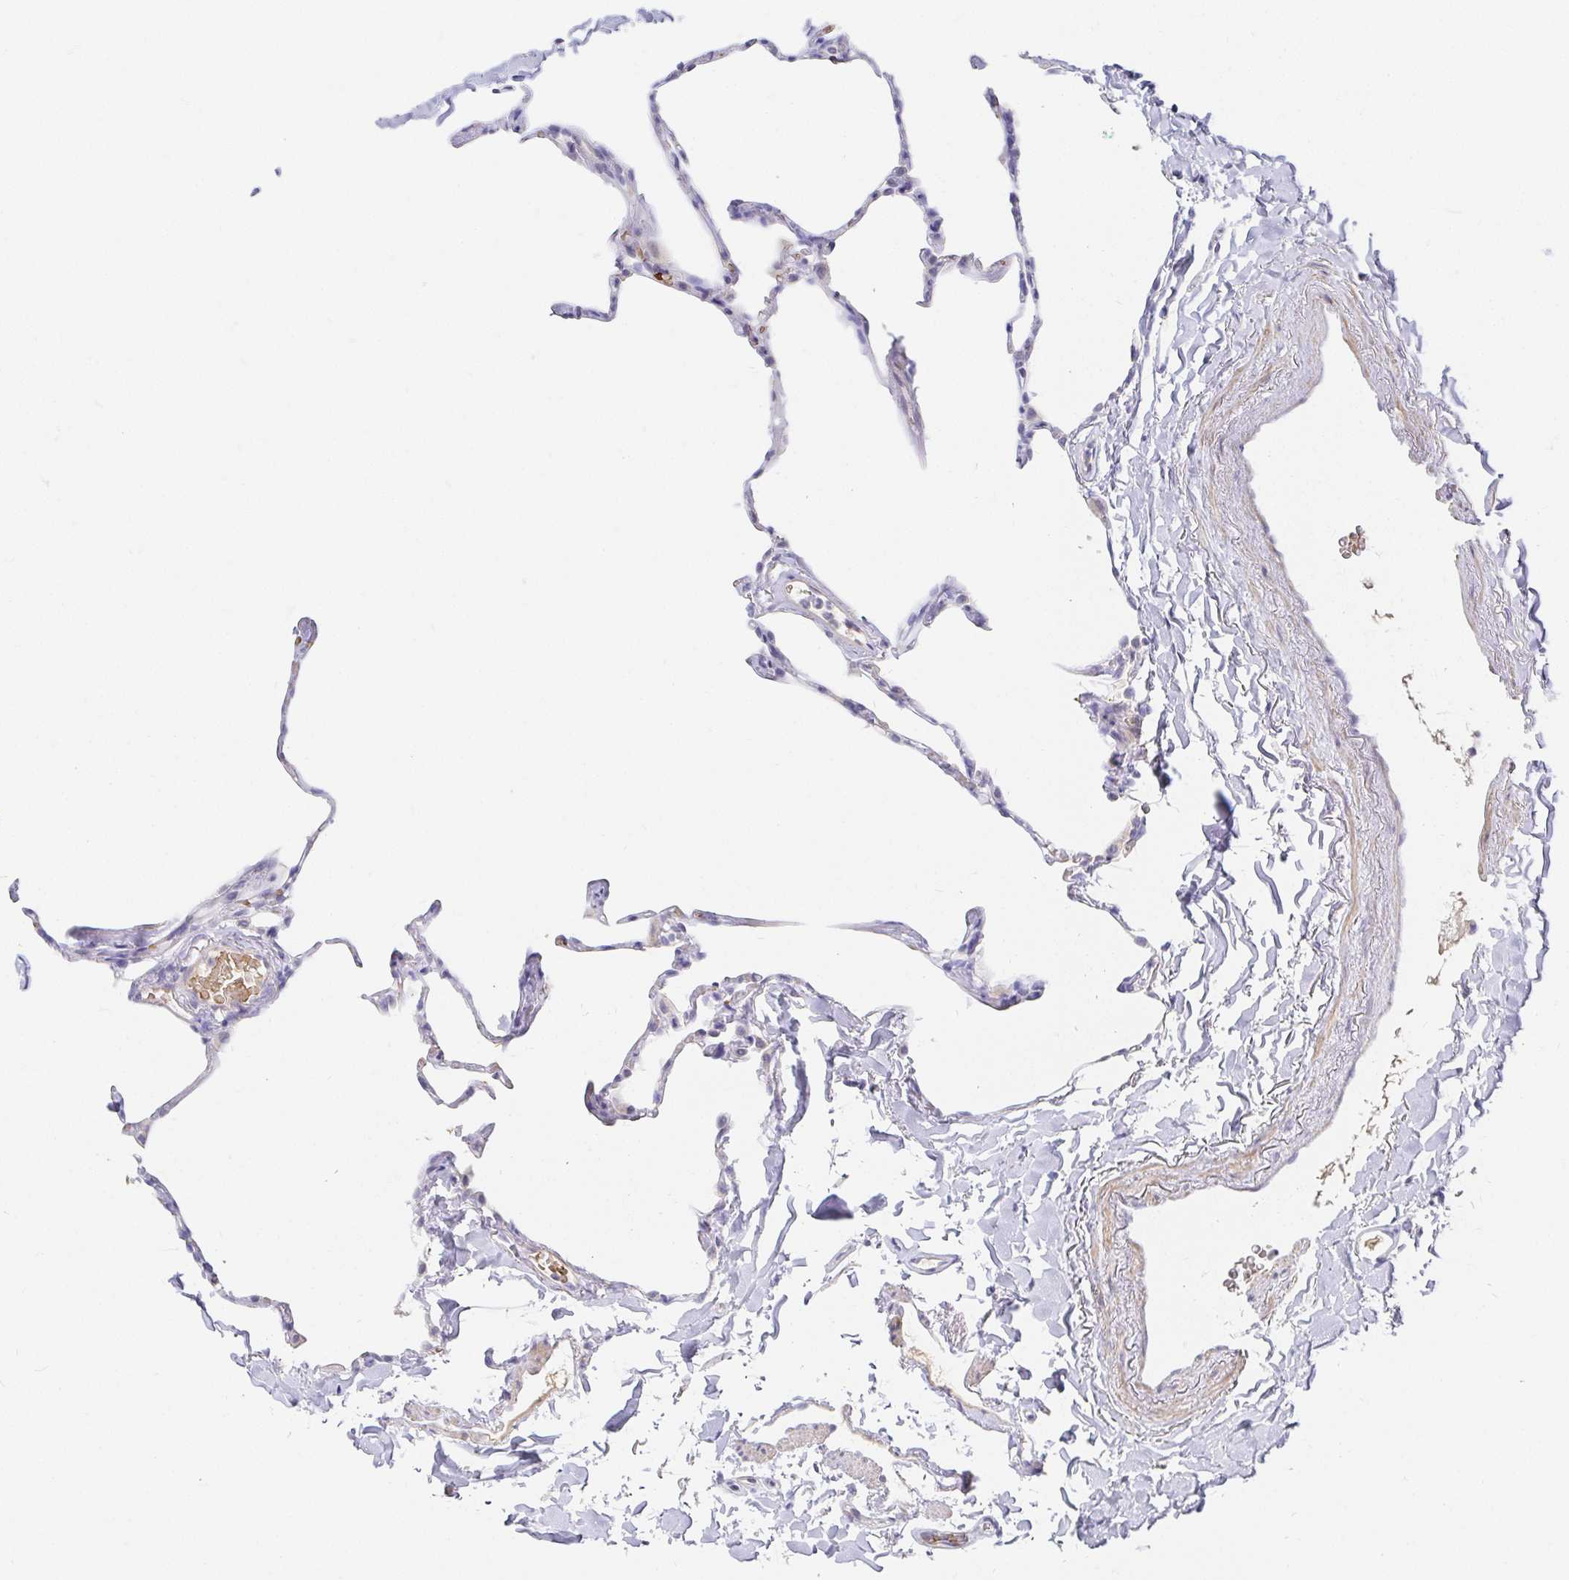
{"staining": {"intensity": "negative", "quantity": "none", "location": "none"}, "tissue": "lung", "cell_type": "Alveolar cells", "image_type": "normal", "snomed": [{"axis": "morphology", "description": "Normal tissue, NOS"}, {"axis": "topography", "description": "Lung"}], "caption": "DAB immunohistochemical staining of unremarkable human lung demonstrates no significant staining in alveolar cells. (Stains: DAB (3,3'-diaminobenzidine) IHC with hematoxylin counter stain, Microscopy: brightfield microscopy at high magnification).", "gene": "FGF21", "patient": {"sex": "male", "age": 65}}